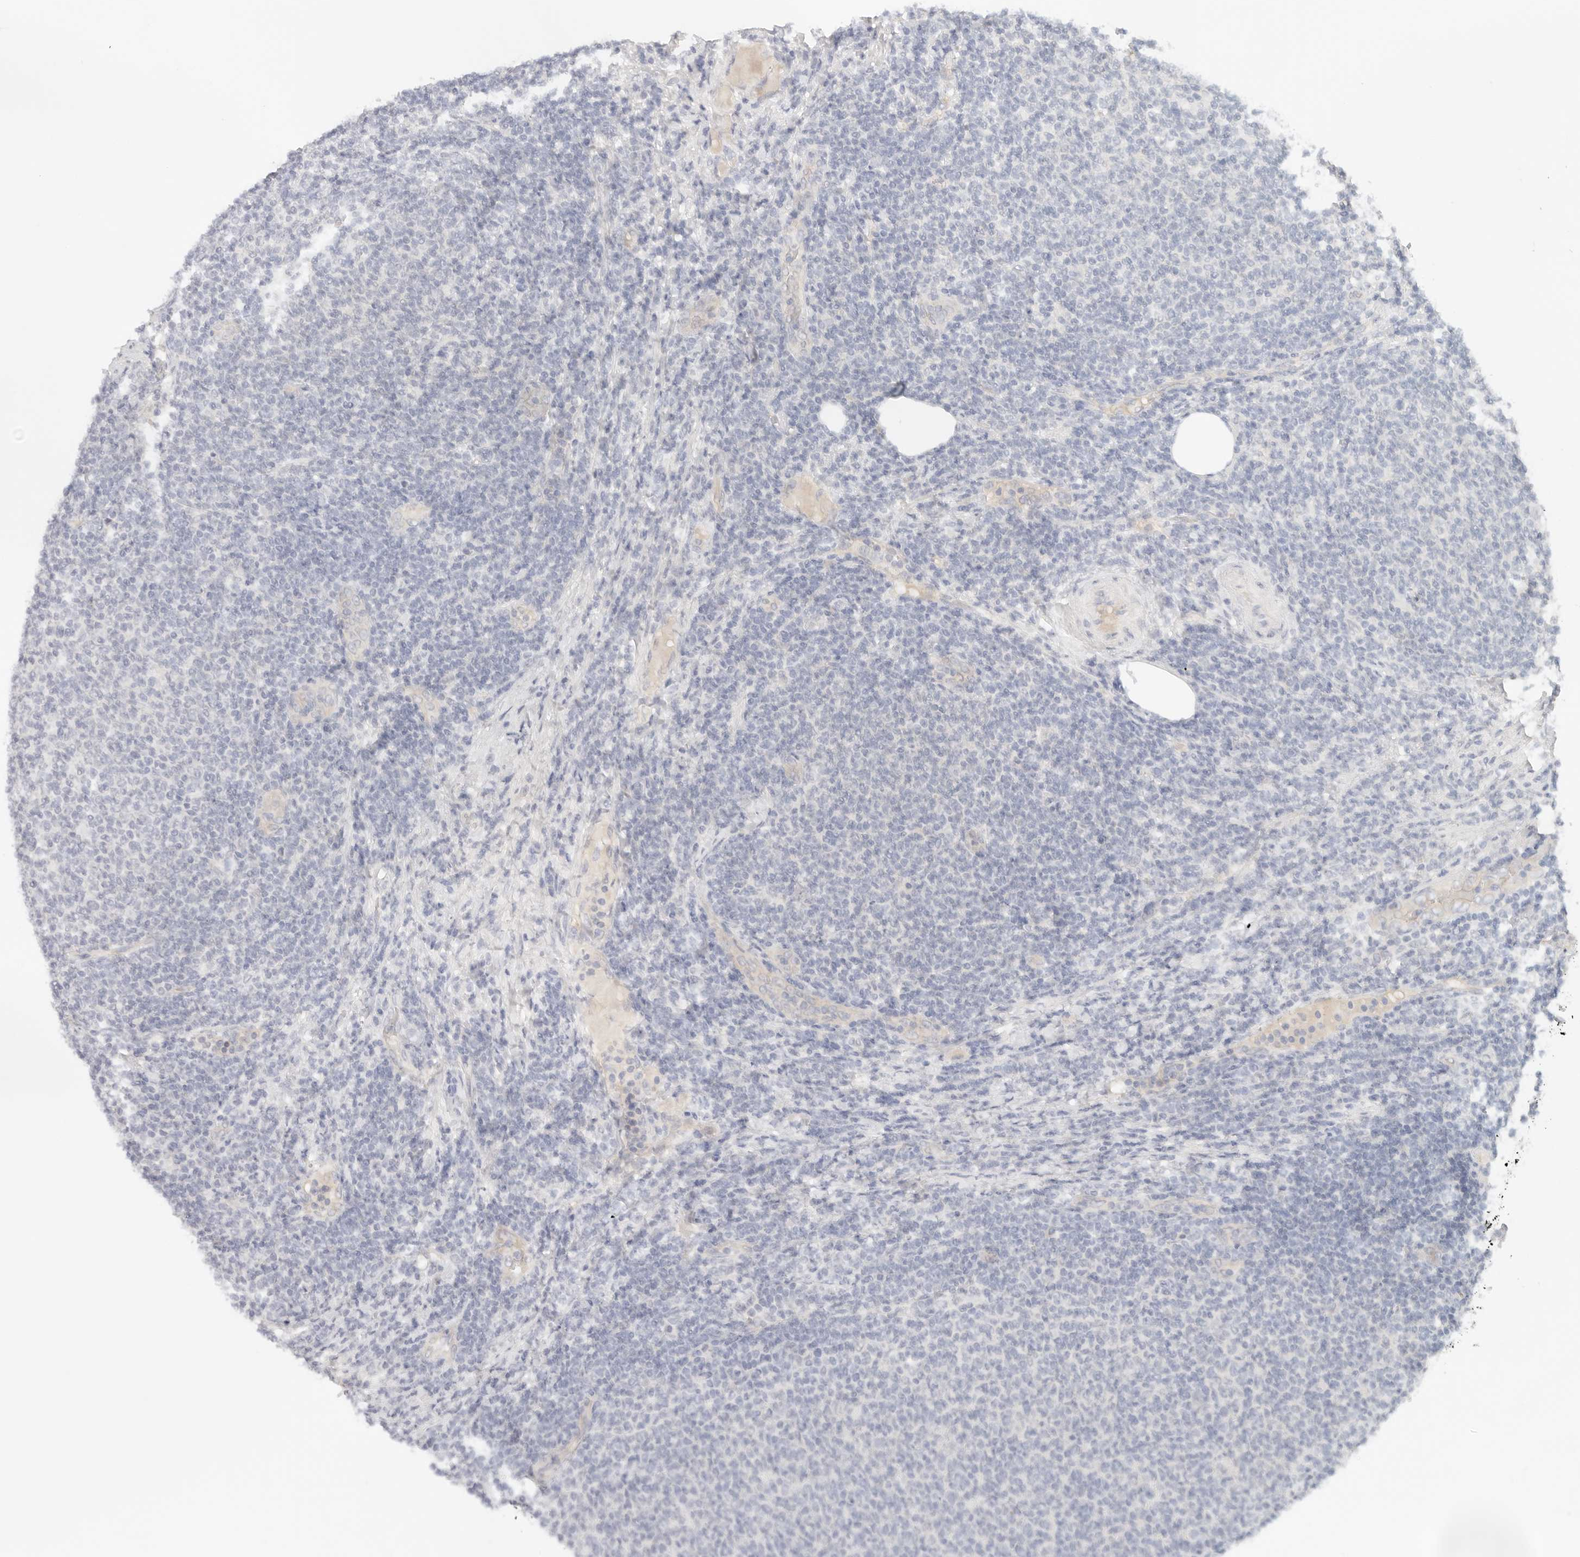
{"staining": {"intensity": "negative", "quantity": "none", "location": "none"}, "tissue": "lymphoma", "cell_type": "Tumor cells", "image_type": "cancer", "snomed": [{"axis": "morphology", "description": "Malignant lymphoma, non-Hodgkin's type, Low grade"}, {"axis": "topography", "description": "Lymph node"}], "caption": "This is an IHC histopathology image of low-grade malignant lymphoma, non-Hodgkin's type. There is no staining in tumor cells.", "gene": "SPHK1", "patient": {"sex": "male", "age": 66}}